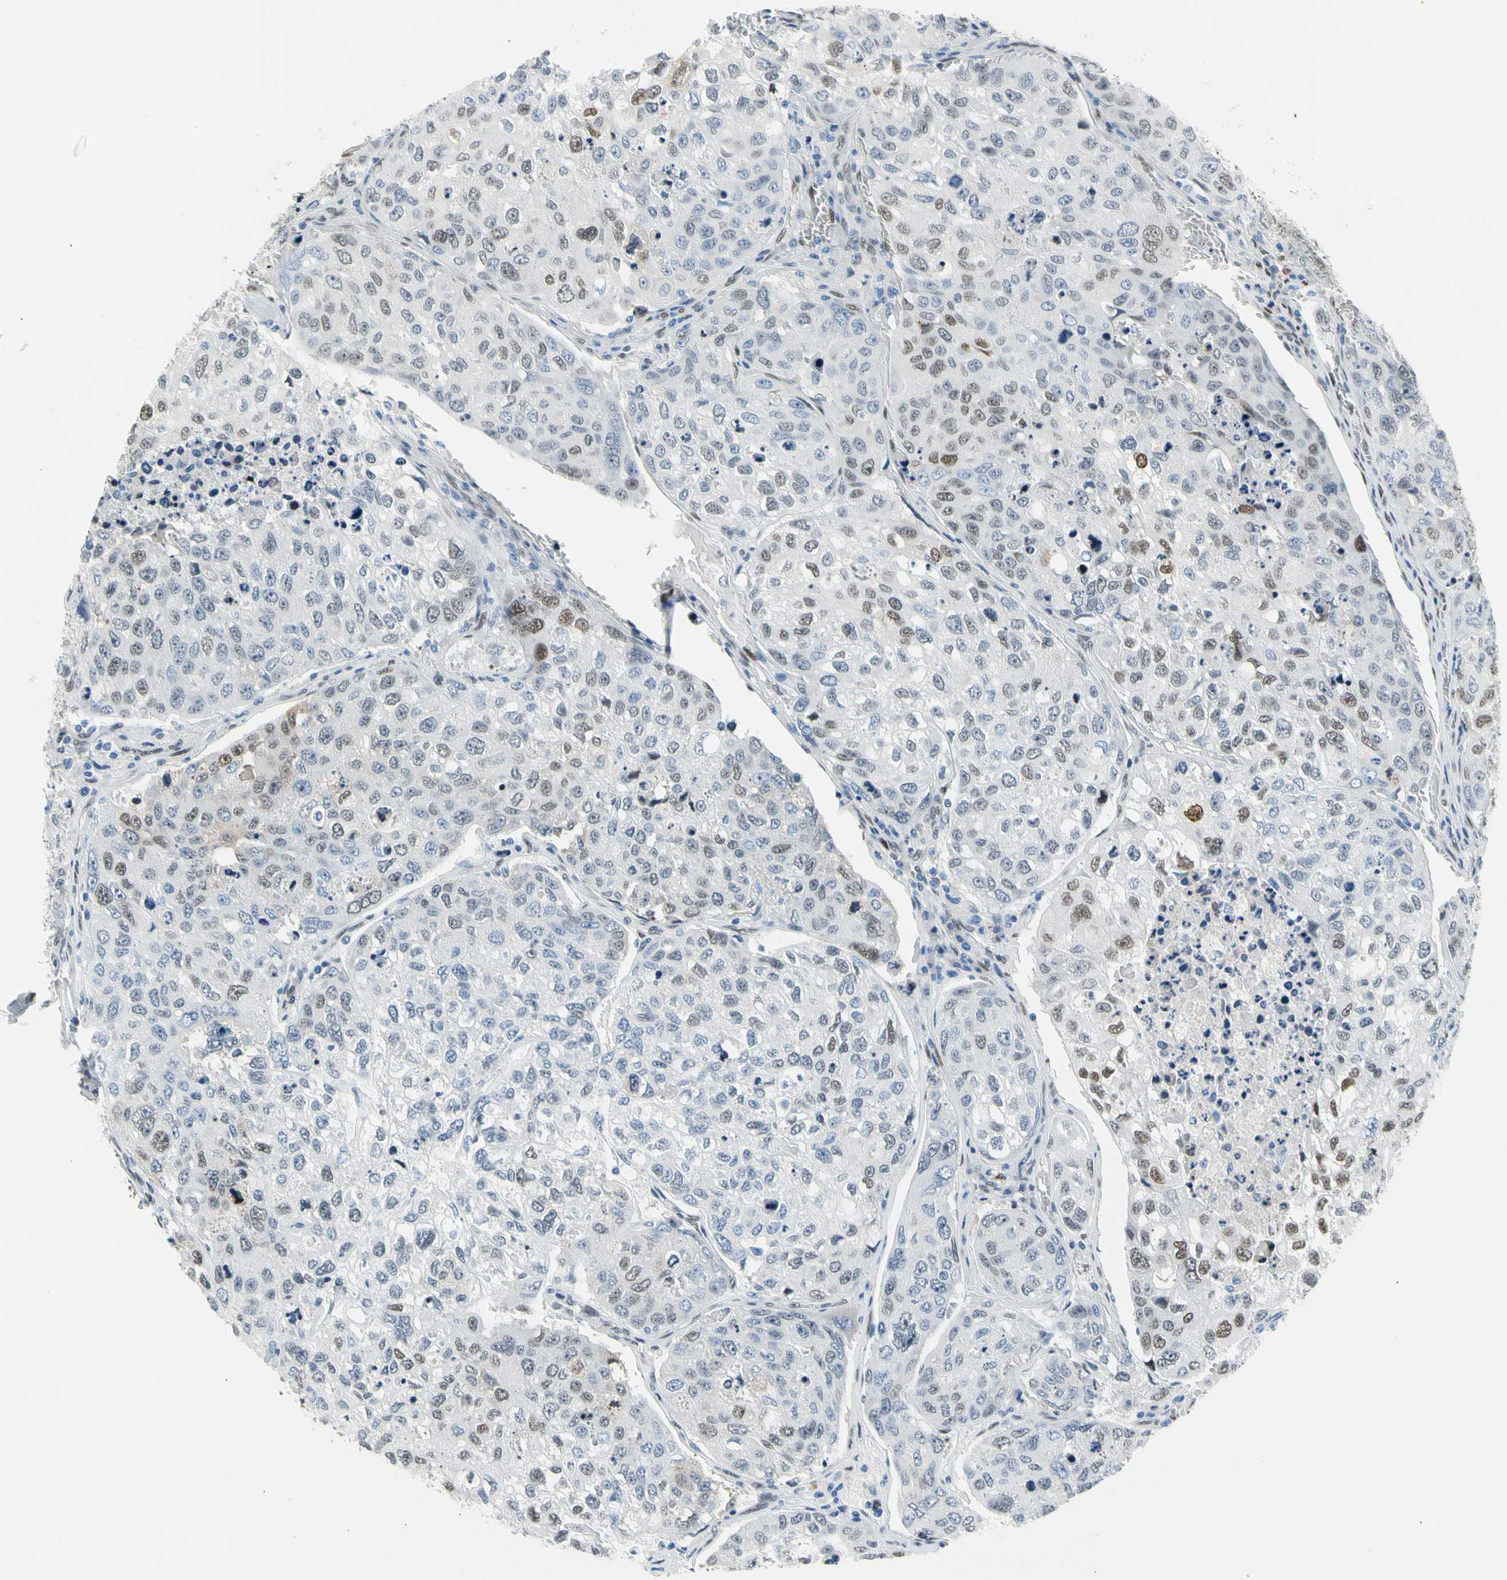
{"staining": {"intensity": "moderate", "quantity": "25%-75%", "location": "nuclear"}, "tissue": "urothelial cancer", "cell_type": "Tumor cells", "image_type": "cancer", "snomed": [{"axis": "morphology", "description": "Urothelial carcinoma, High grade"}, {"axis": "topography", "description": "Lymph node"}, {"axis": "topography", "description": "Urinary bladder"}], "caption": "Brown immunohistochemical staining in high-grade urothelial carcinoma exhibits moderate nuclear staining in about 25%-75% of tumor cells.", "gene": "NFIA", "patient": {"sex": "male", "age": 51}}